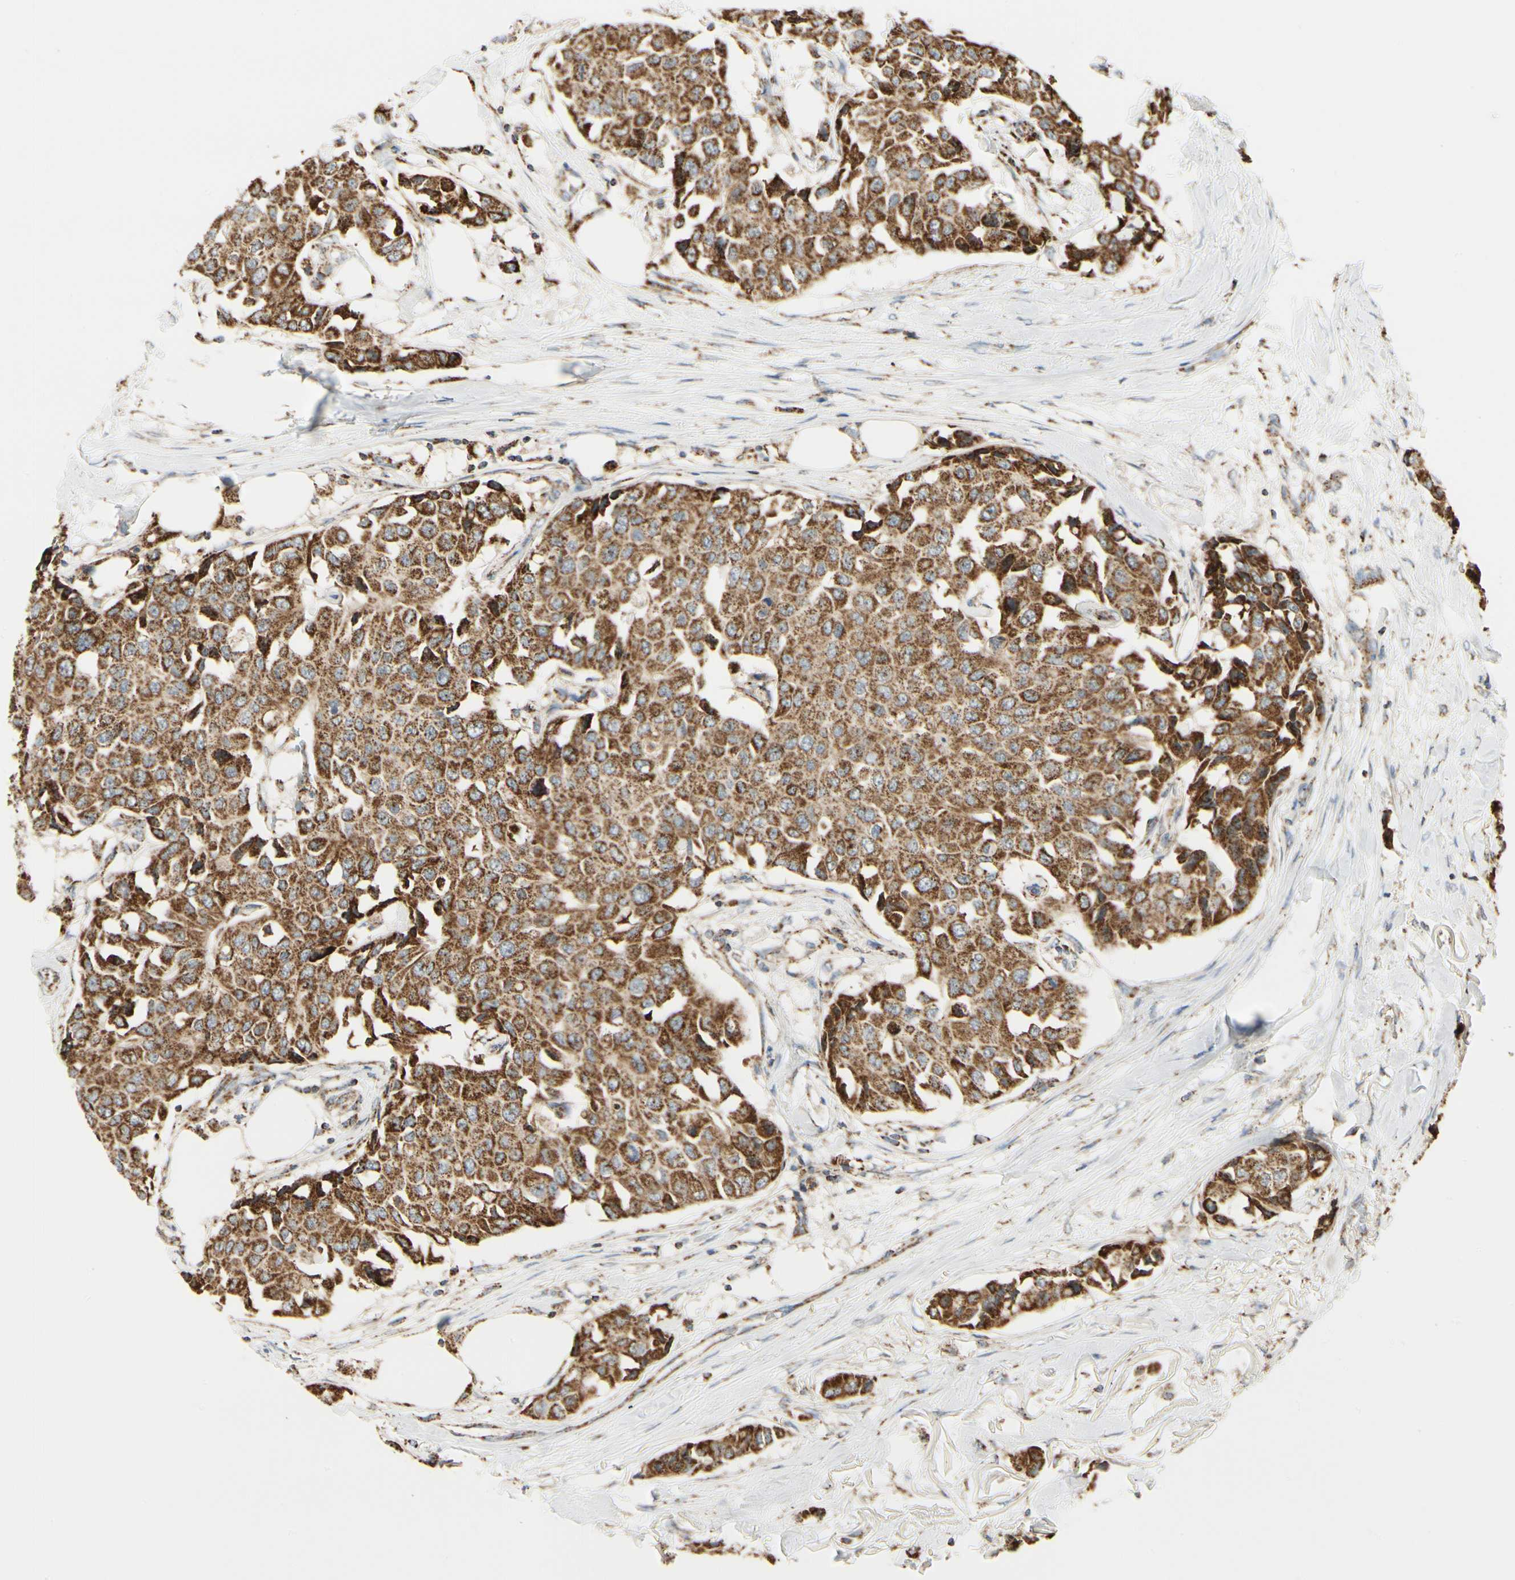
{"staining": {"intensity": "strong", "quantity": ">75%", "location": "cytoplasmic/membranous"}, "tissue": "breast cancer", "cell_type": "Tumor cells", "image_type": "cancer", "snomed": [{"axis": "morphology", "description": "Duct carcinoma"}, {"axis": "topography", "description": "Breast"}], "caption": "Immunohistochemical staining of breast cancer reveals high levels of strong cytoplasmic/membranous protein positivity in about >75% of tumor cells.", "gene": "ANKS6", "patient": {"sex": "female", "age": 80}}